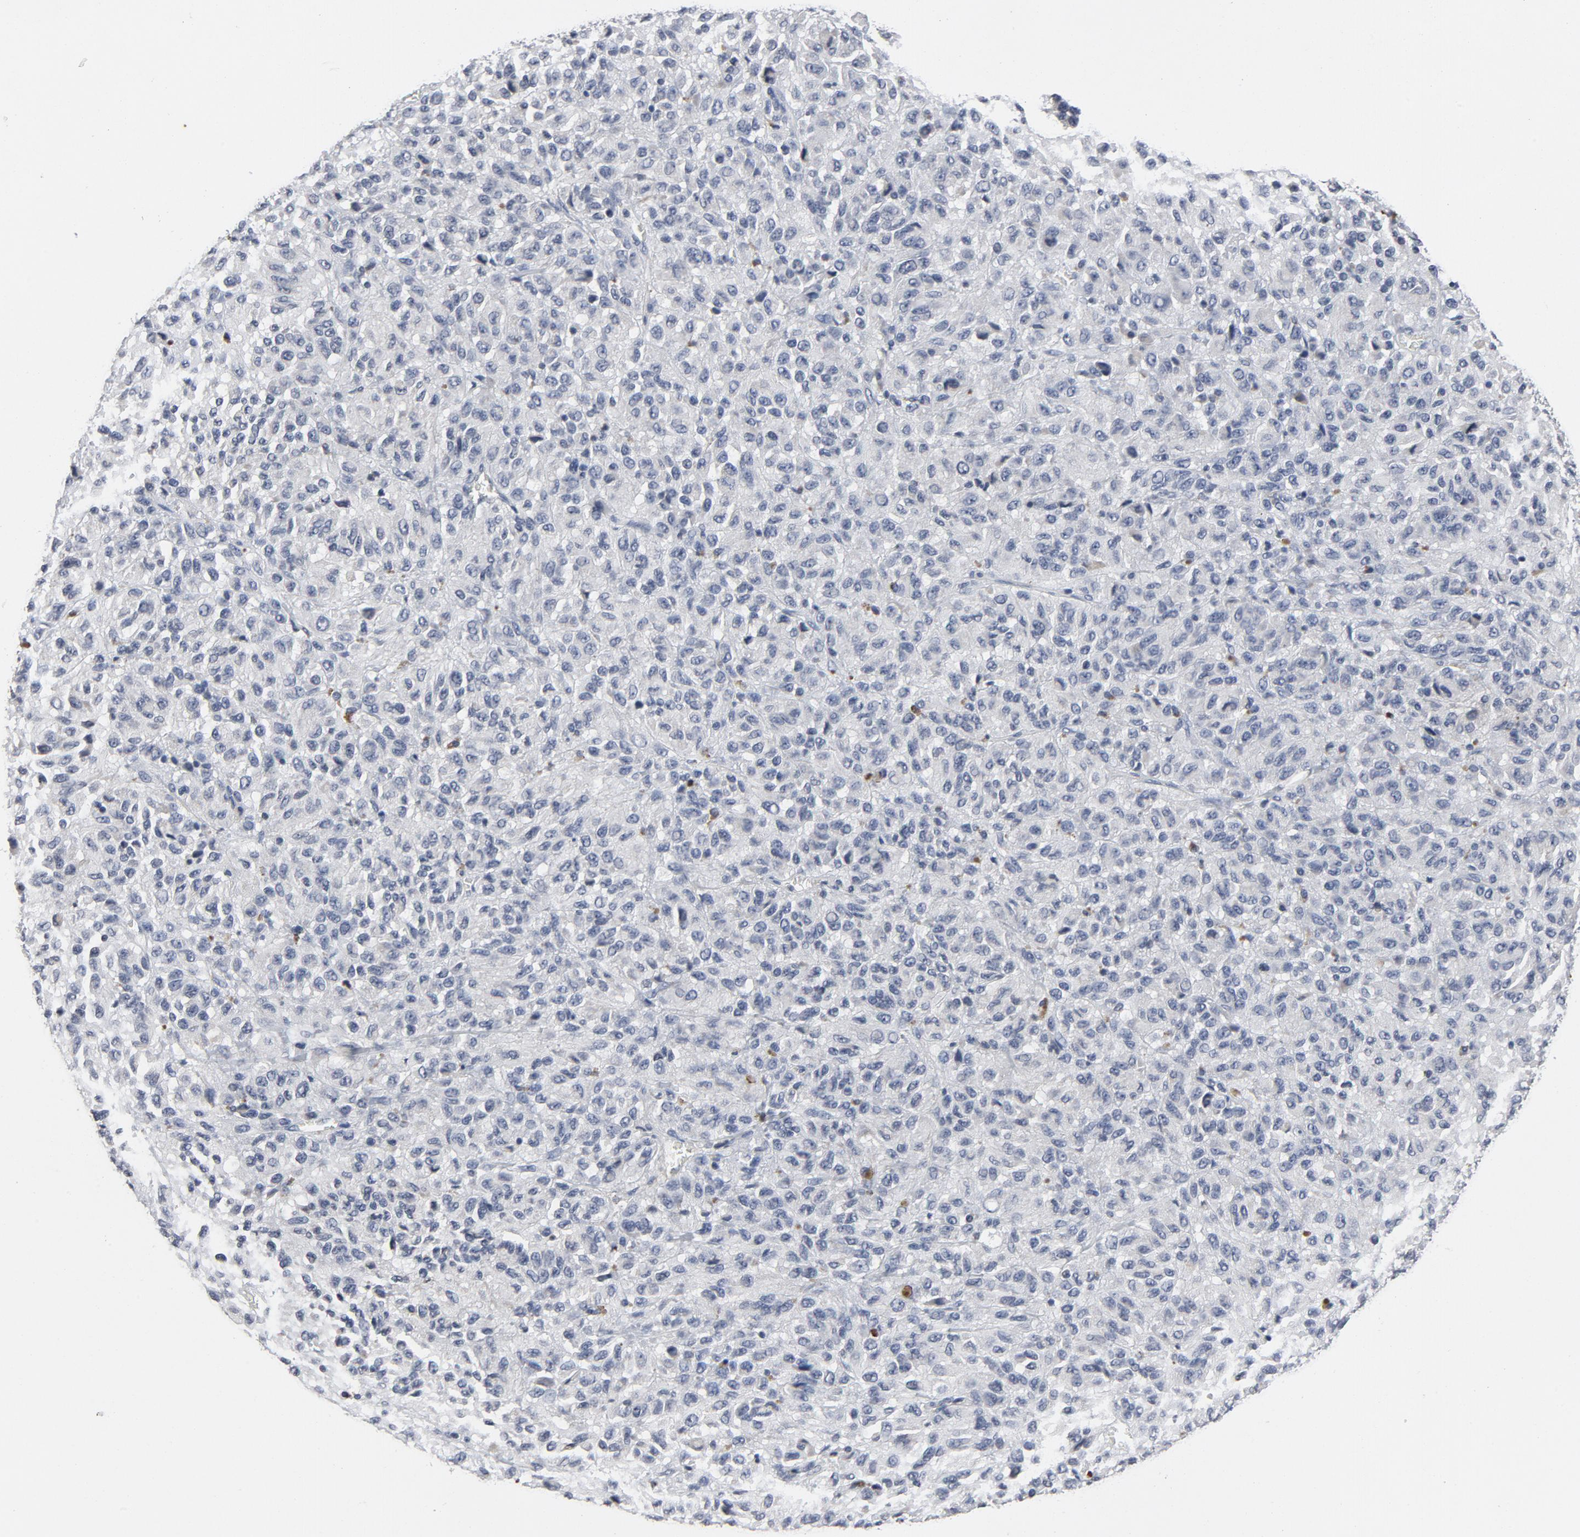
{"staining": {"intensity": "negative", "quantity": "none", "location": "none"}, "tissue": "melanoma", "cell_type": "Tumor cells", "image_type": "cancer", "snomed": [{"axis": "morphology", "description": "Malignant melanoma, Metastatic site"}, {"axis": "topography", "description": "Lung"}], "caption": "Immunohistochemical staining of melanoma displays no significant staining in tumor cells.", "gene": "TCL1A", "patient": {"sex": "male", "age": 64}}